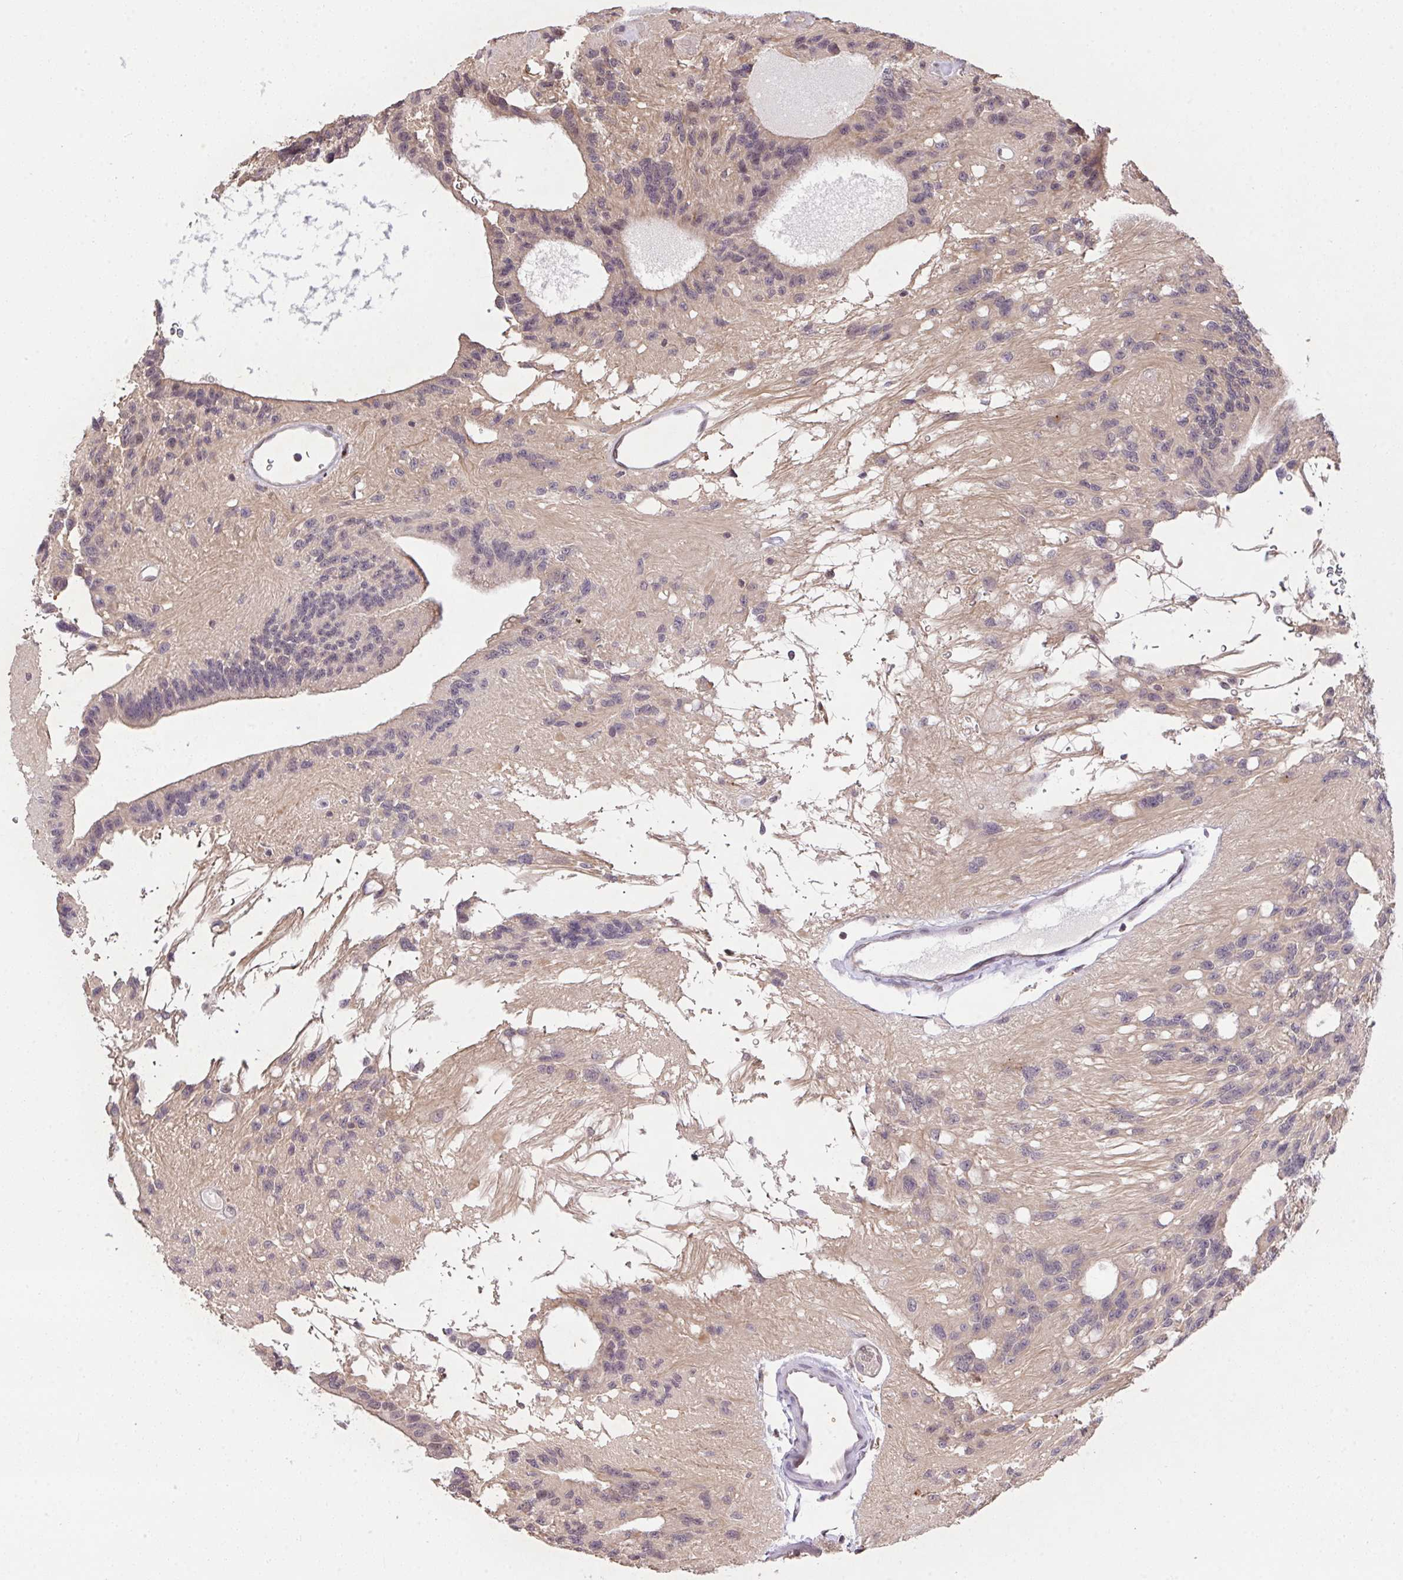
{"staining": {"intensity": "negative", "quantity": "none", "location": "none"}, "tissue": "glioma", "cell_type": "Tumor cells", "image_type": "cancer", "snomed": [{"axis": "morphology", "description": "Glioma, malignant, Low grade"}, {"axis": "topography", "description": "Brain"}], "caption": "High power microscopy micrograph of an immunohistochemistry image of glioma, revealing no significant expression in tumor cells. (Stains: DAB (3,3'-diaminobenzidine) IHC with hematoxylin counter stain, Microscopy: brightfield microscopy at high magnification).", "gene": "C12orf57", "patient": {"sex": "male", "age": 31}}